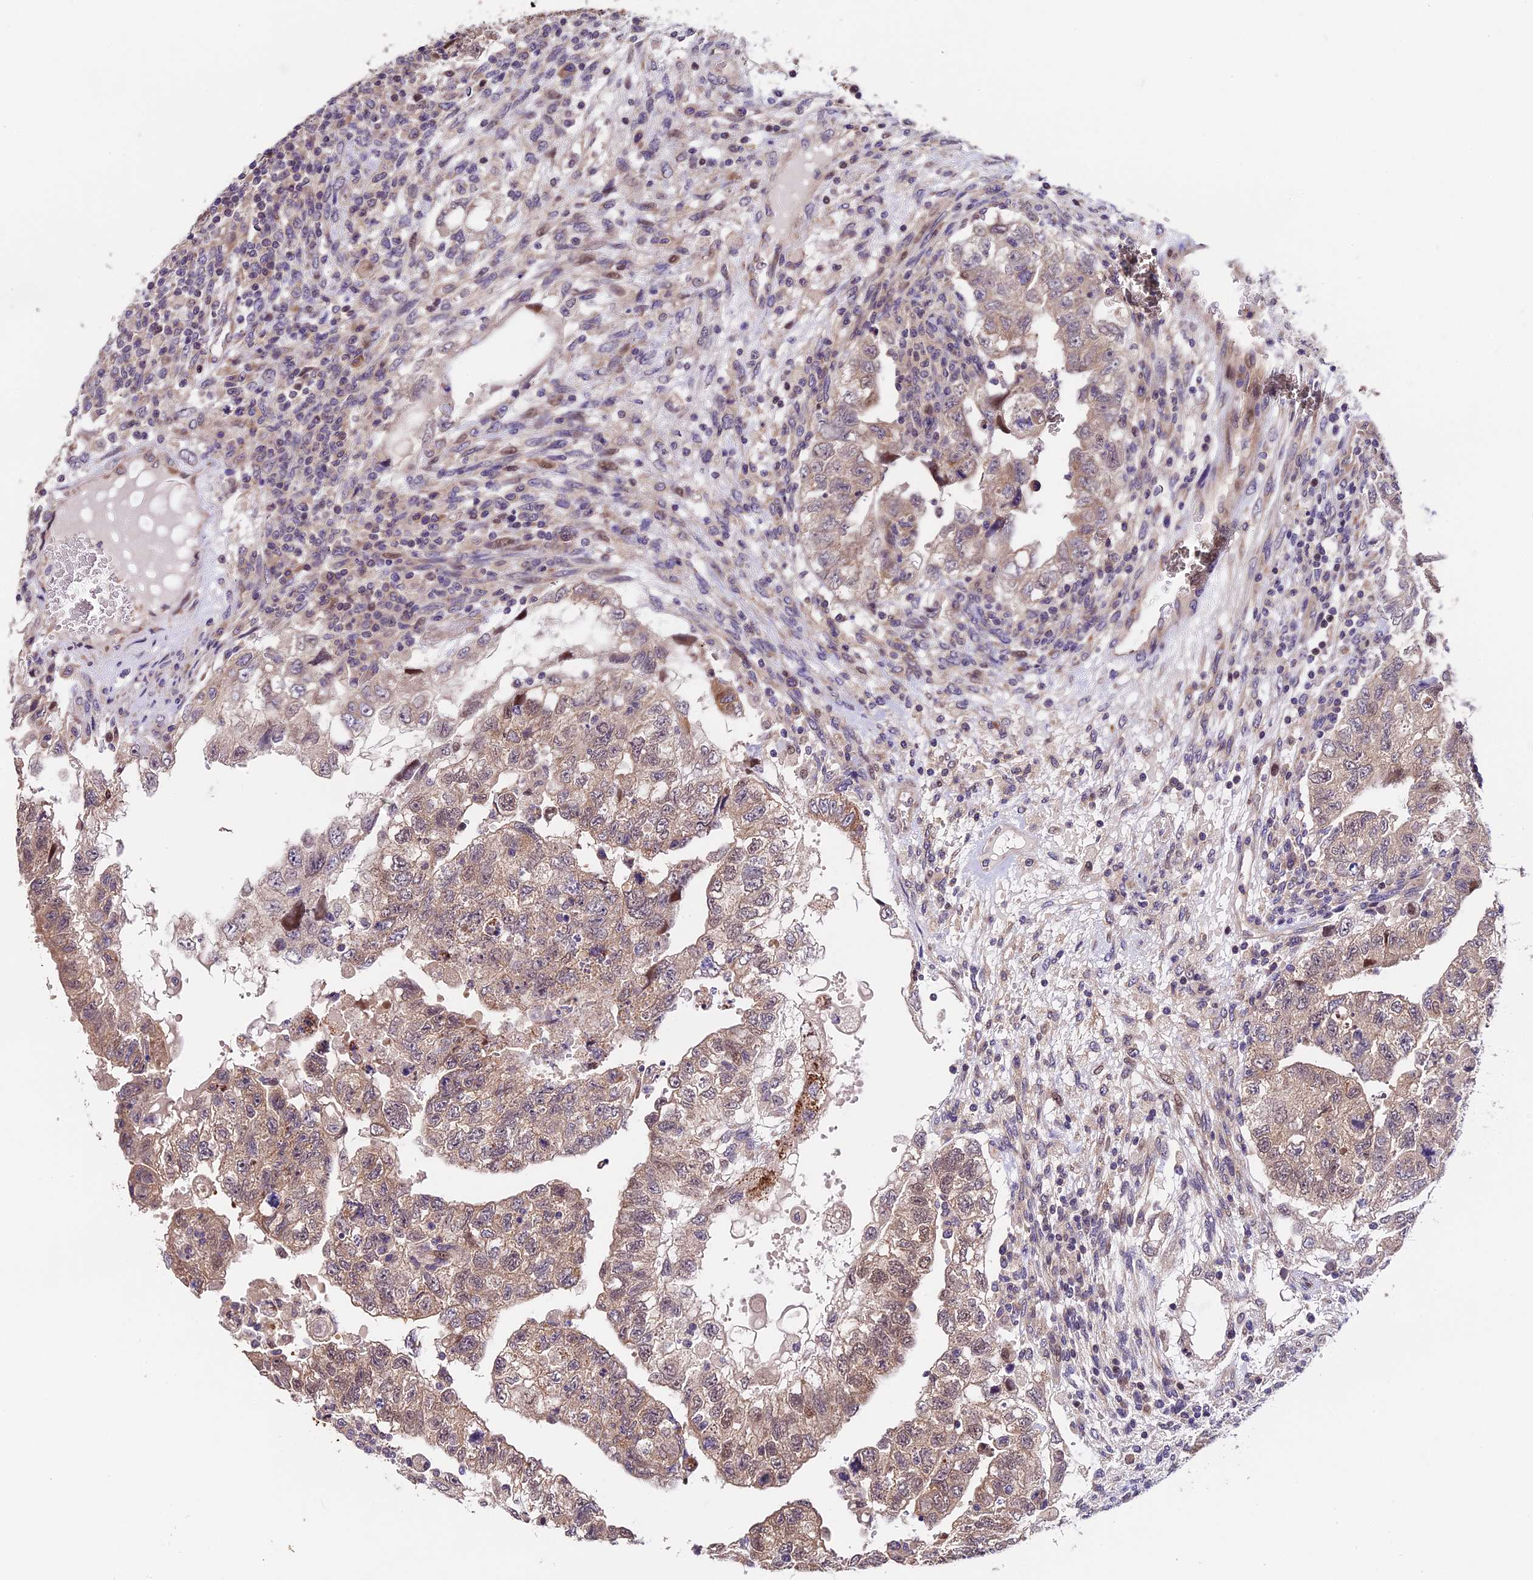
{"staining": {"intensity": "weak", "quantity": ">75%", "location": "cytoplasmic/membranous,nuclear"}, "tissue": "testis cancer", "cell_type": "Tumor cells", "image_type": "cancer", "snomed": [{"axis": "morphology", "description": "Carcinoma, Embryonal, NOS"}, {"axis": "topography", "description": "Testis"}], "caption": "Protein expression analysis of human testis cancer reveals weak cytoplasmic/membranous and nuclear positivity in approximately >75% of tumor cells. (IHC, brightfield microscopy, high magnification).", "gene": "TRMT1", "patient": {"sex": "male", "age": 36}}